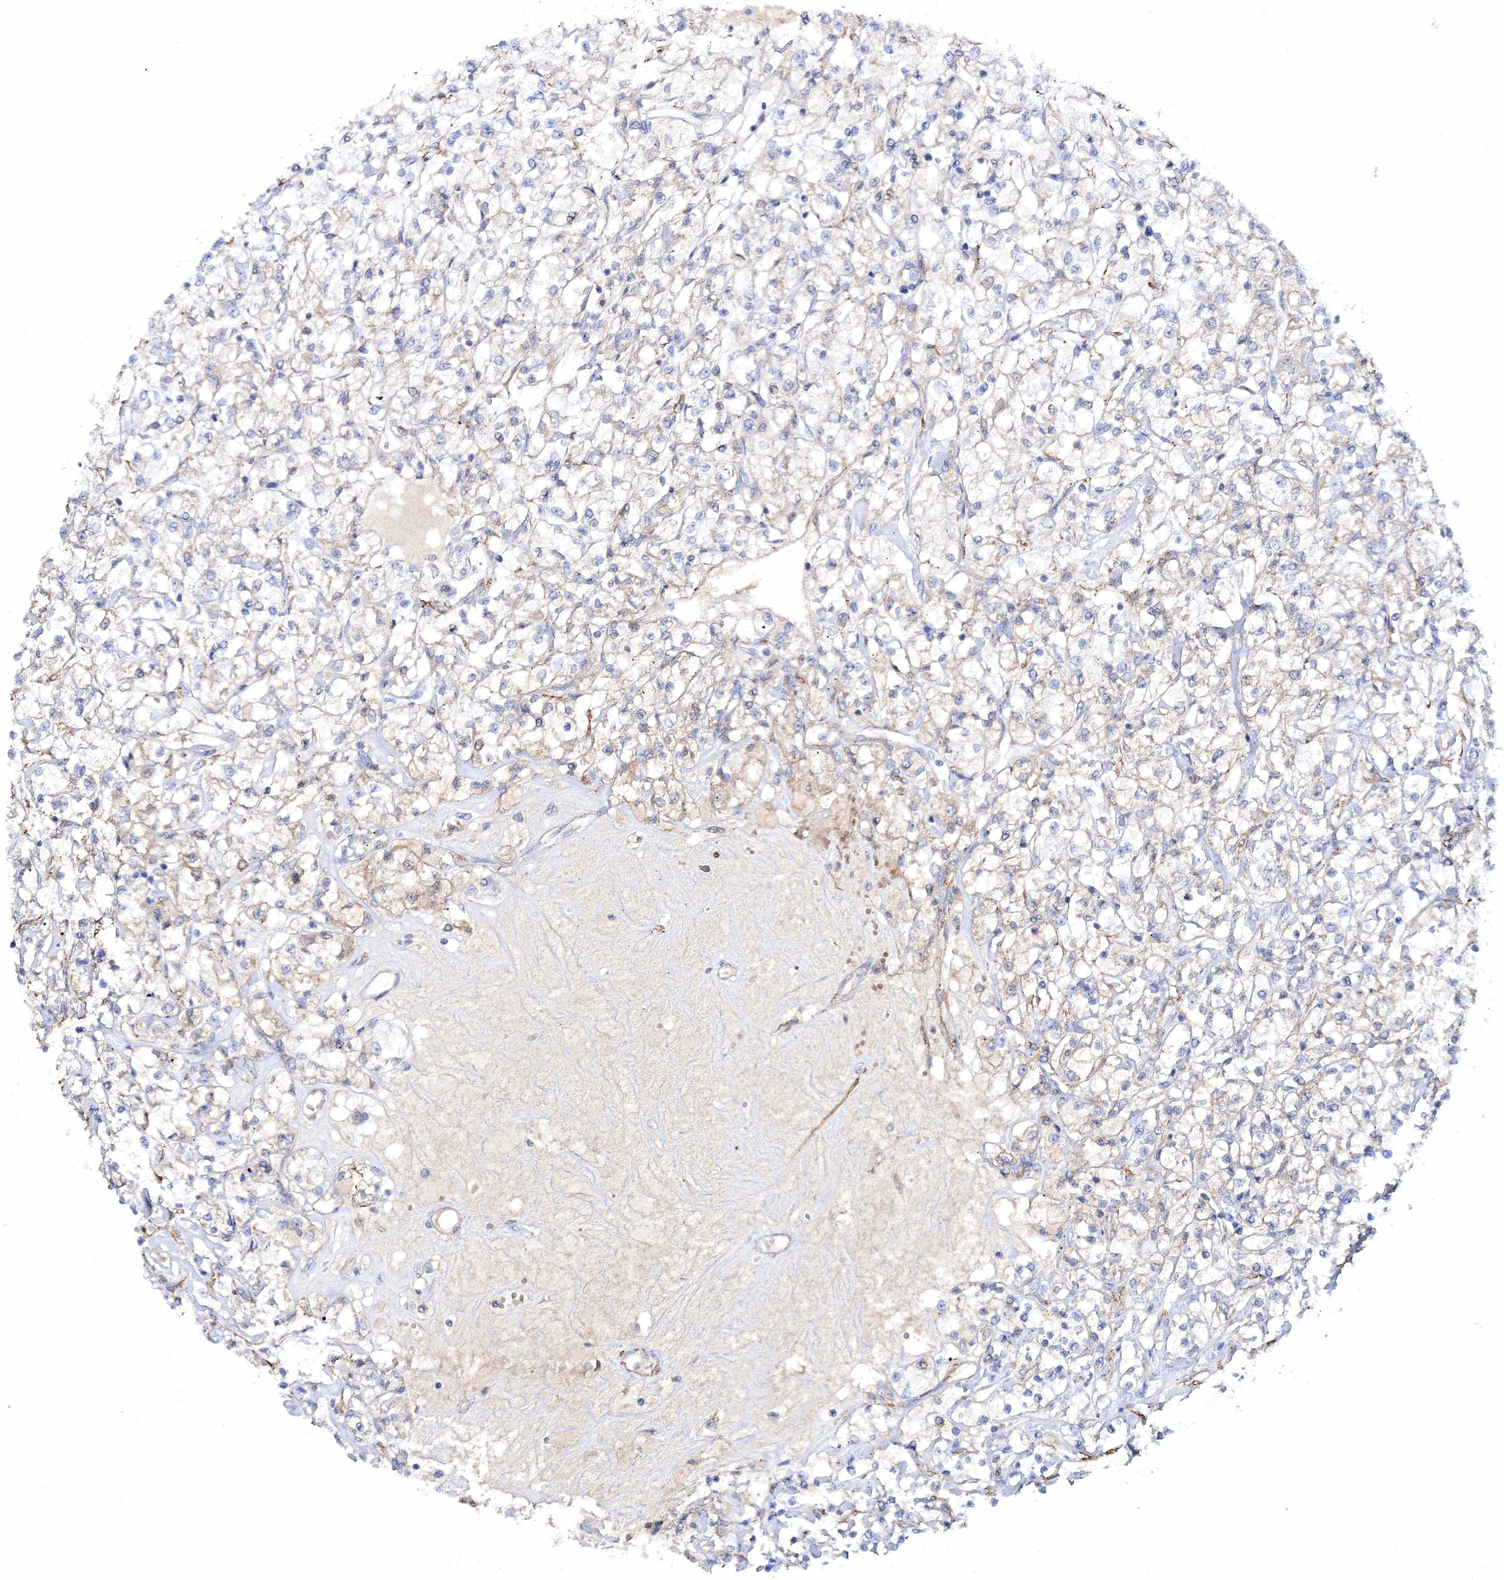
{"staining": {"intensity": "negative", "quantity": "none", "location": "none"}, "tissue": "renal cancer", "cell_type": "Tumor cells", "image_type": "cancer", "snomed": [{"axis": "morphology", "description": "Adenocarcinoma, NOS"}, {"axis": "topography", "description": "Kidney"}], "caption": "IHC of human renal cancer (adenocarcinoma) displays no positivity in tumor cells.", "gene": "RTN2", "patient": {"sex": "female", "age": 59}}